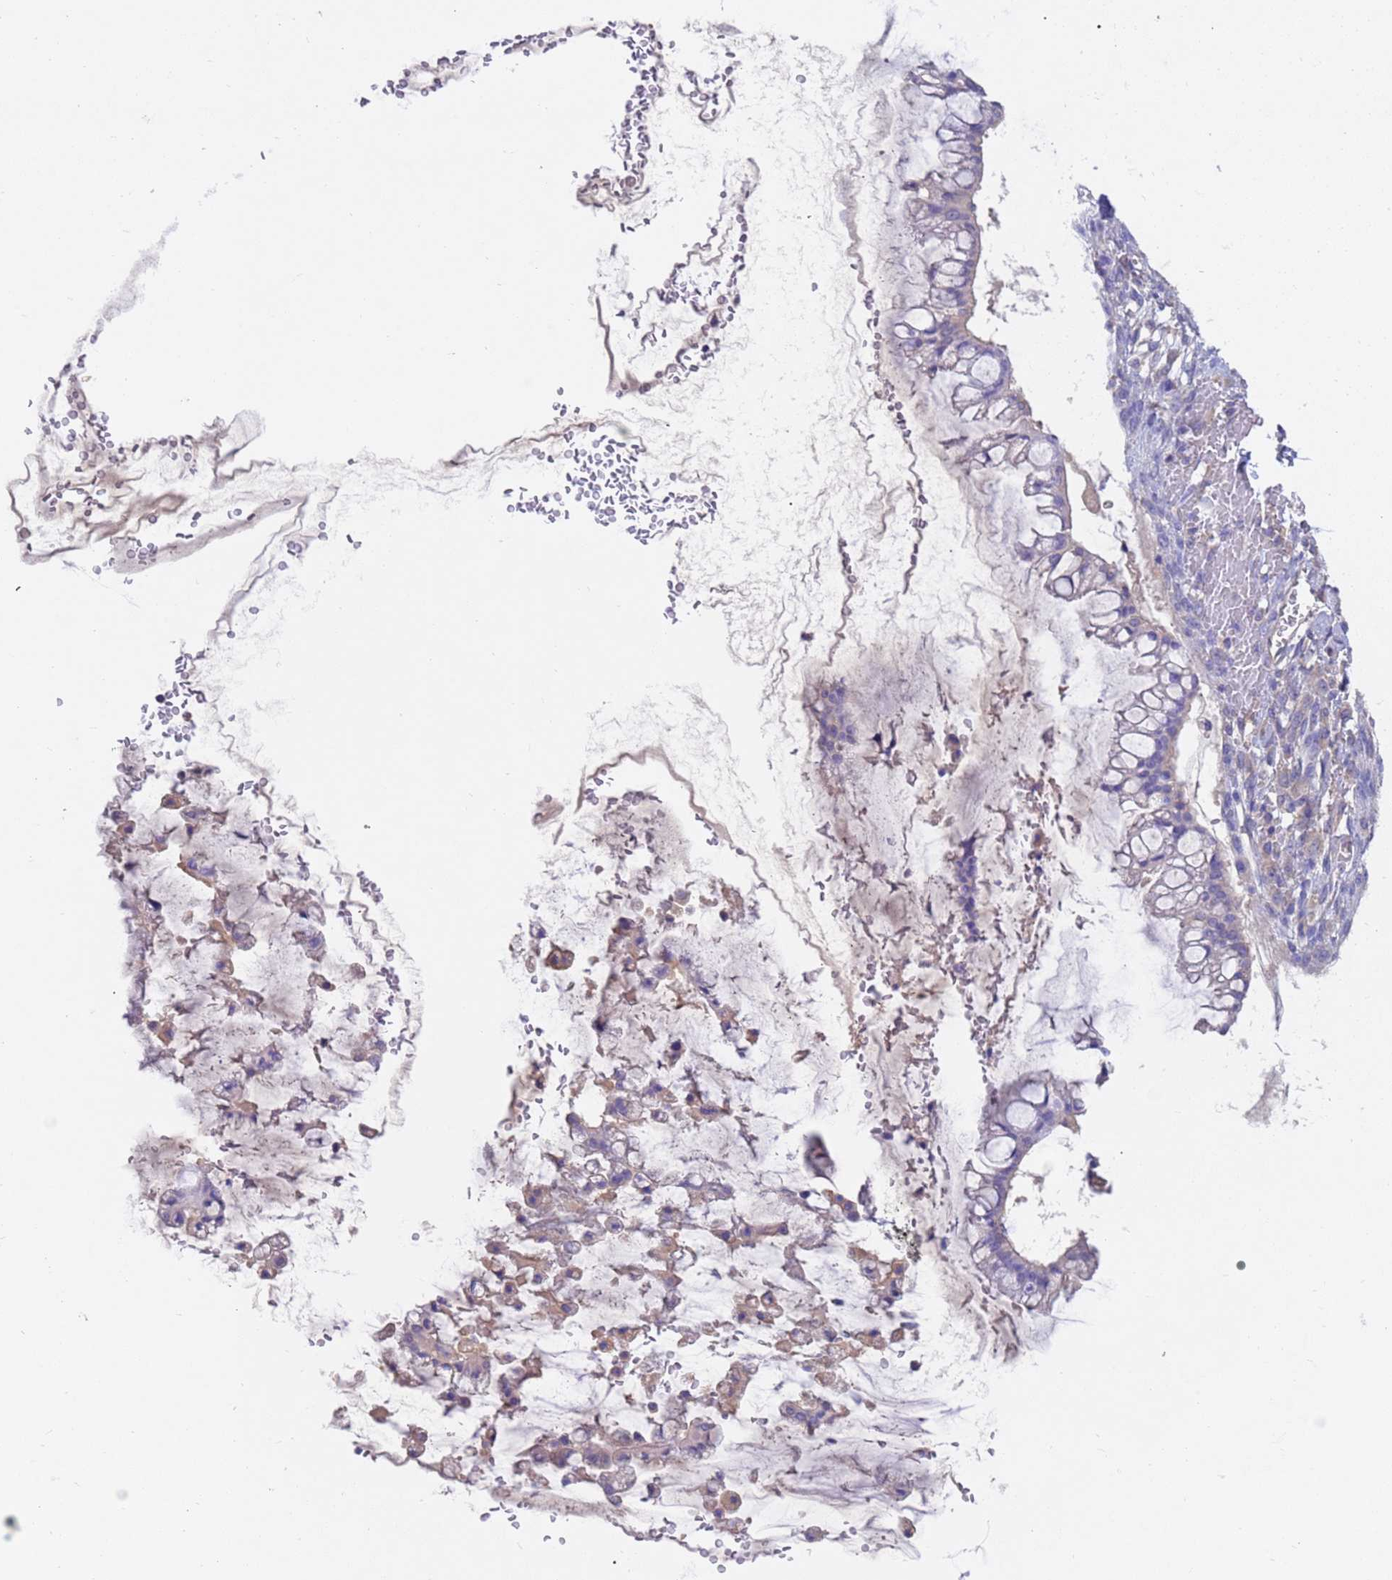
{"staining": {"intensity": "negative", "quantity": "none", "location": "none"}, "tissue": "ovarian cancer", "cell_type": "Tumor cells", "image_type": "cancer", "snomed": [{"axis": "morphology", "description": "Cystadenocarcinoma, mucinous, NOS"}, {"axis": "topography", "description": "Ovary"}], "caption": "A high-resolution micrograph shows immunohistochemistry (IHC) staining of mucinous cystadenocarcinoma (ovarian), which shows no significant positivity in tumor cells.", "gene": "SRL", "patient": {"sex": "female", "age": 73}}